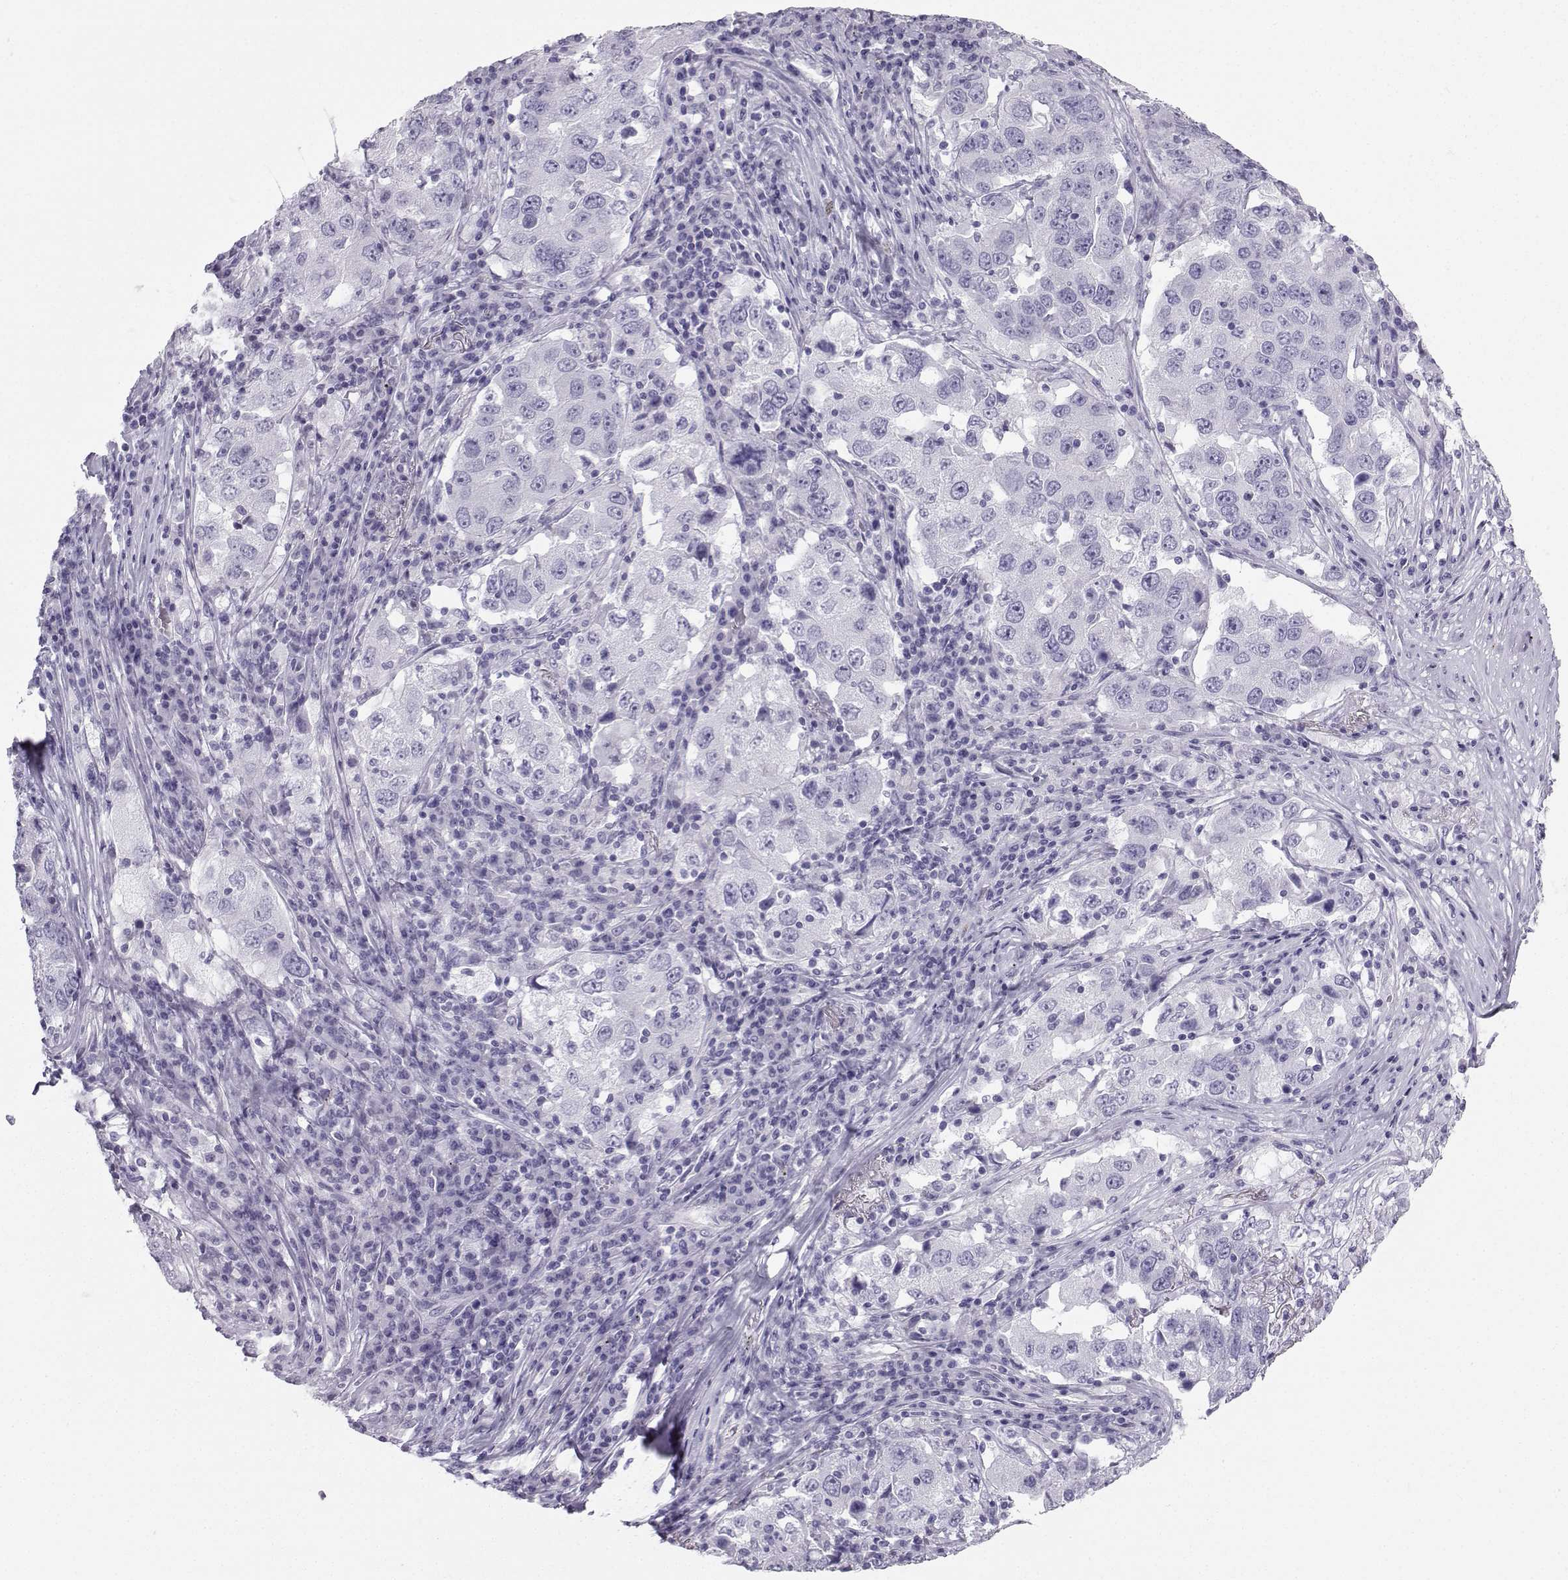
{"staining": {"intensity": "negative", "quantity": "none", "location": "none"}, "tissue": "lung cancer", "cell_type": "Tumor cells", "image_type": "cancer", "snomed": [{"axis": "morphology", "description": "Adenocarcinoma, NOS"}, {"axis": "topography", "description": "Lung"}], "caption": "DAB (3,3'-diaminobenzidine) immunohistochemical staining of human adenocarcinoma (lung) displays no significant expression in tumor cells.", "gene": "IQCD", "patient": {"sex": "male", "age": 73}}